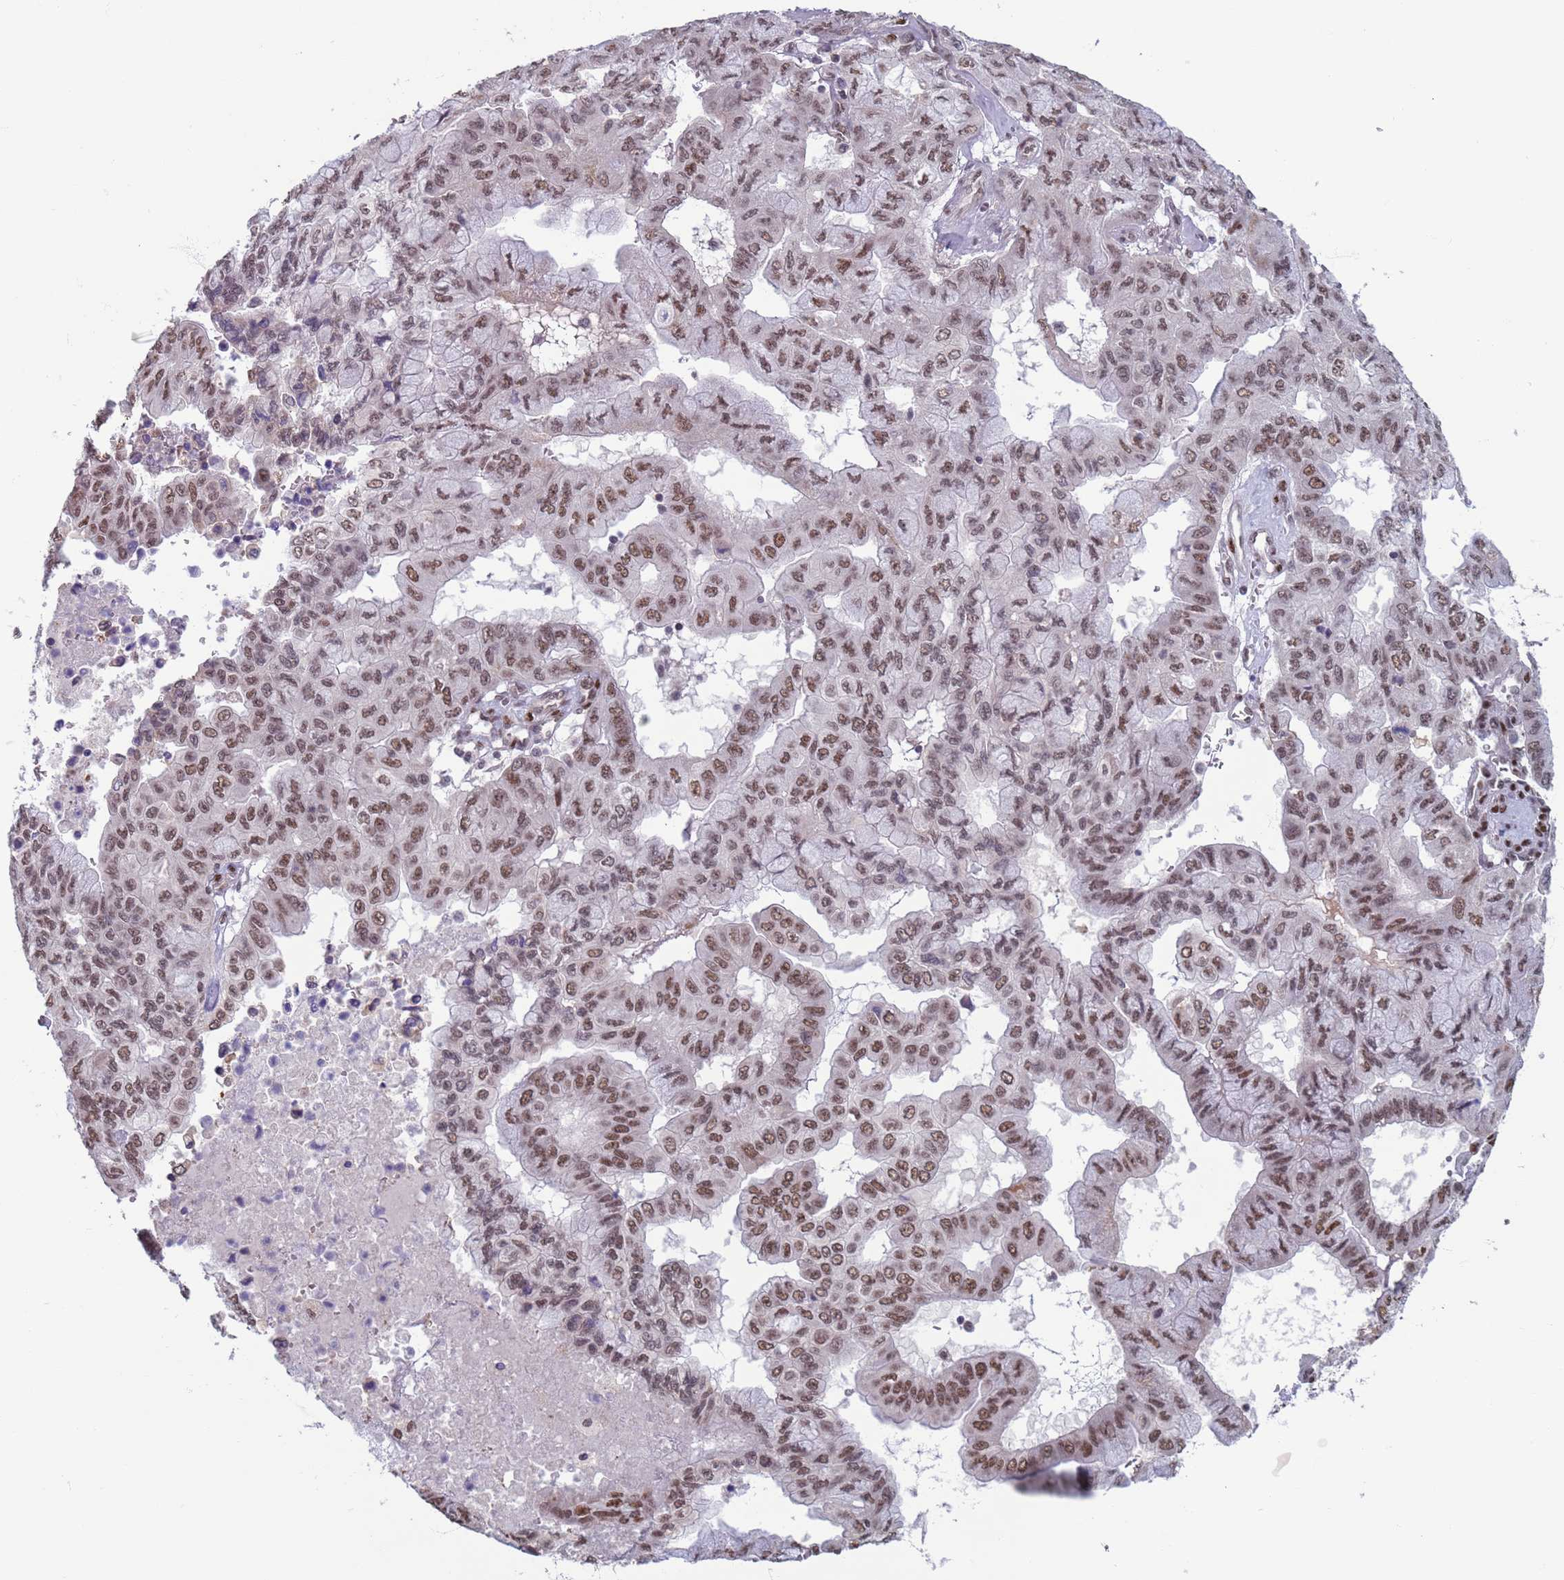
{"staining": {"intensity": "moderate", "quantity": ">75%", "location": "nuclear"}, "tissue": "pancreatic cancer", "cell_type": "Tumor cells", "image_type": "cancer", "snomed": [{"axis": "morphology", "description": "Adenocarcinoma, NOS"}, {"axis": "topography", "description": "Pancreas"}], "caption": "Human pancreatic cancer stained with a protein marker displays moderate staining in tumor cells.", "gene": "SAE1", "patient": {"sex": "male", "age": 51}}